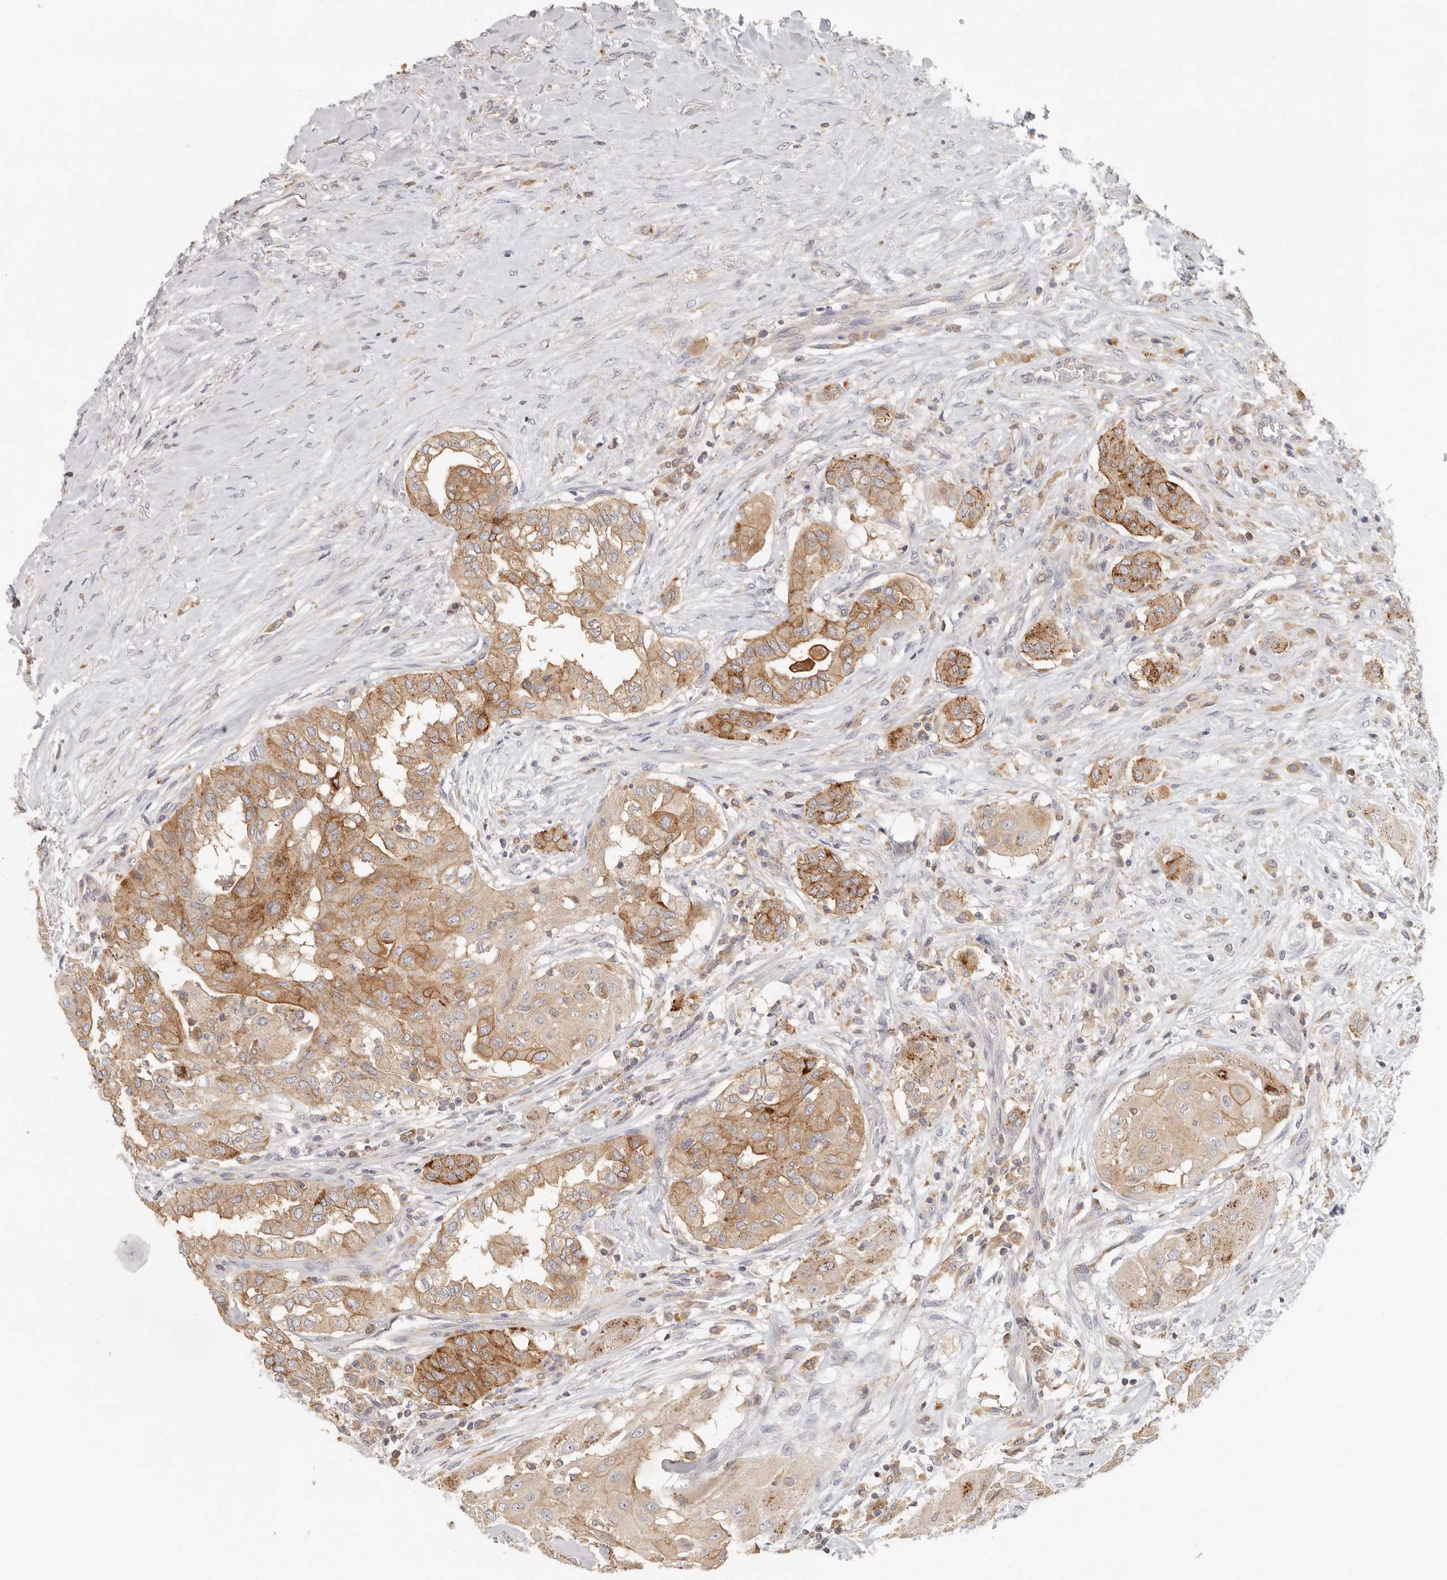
{"staining": {"intensity": "strong", "quantity": ">75%", "location": "cytoplasmic/membranous"}, "tissue": "thyroid cancer", "cell_type": "Tumor cells", "image_type": "cancer", "snomed": [{"axis": "morphology", "description": "Papillary adenocarcinoma, NOS"}, {"axis": "topography", "description": "Thyroid gland"}], "caption": "Human thyroid papillary adenocarcinoma stained with a protein marker reveals strong staining in tumor cells.", "gene": "ANXA9", "patient": {"sex": "female", "age": 59}}